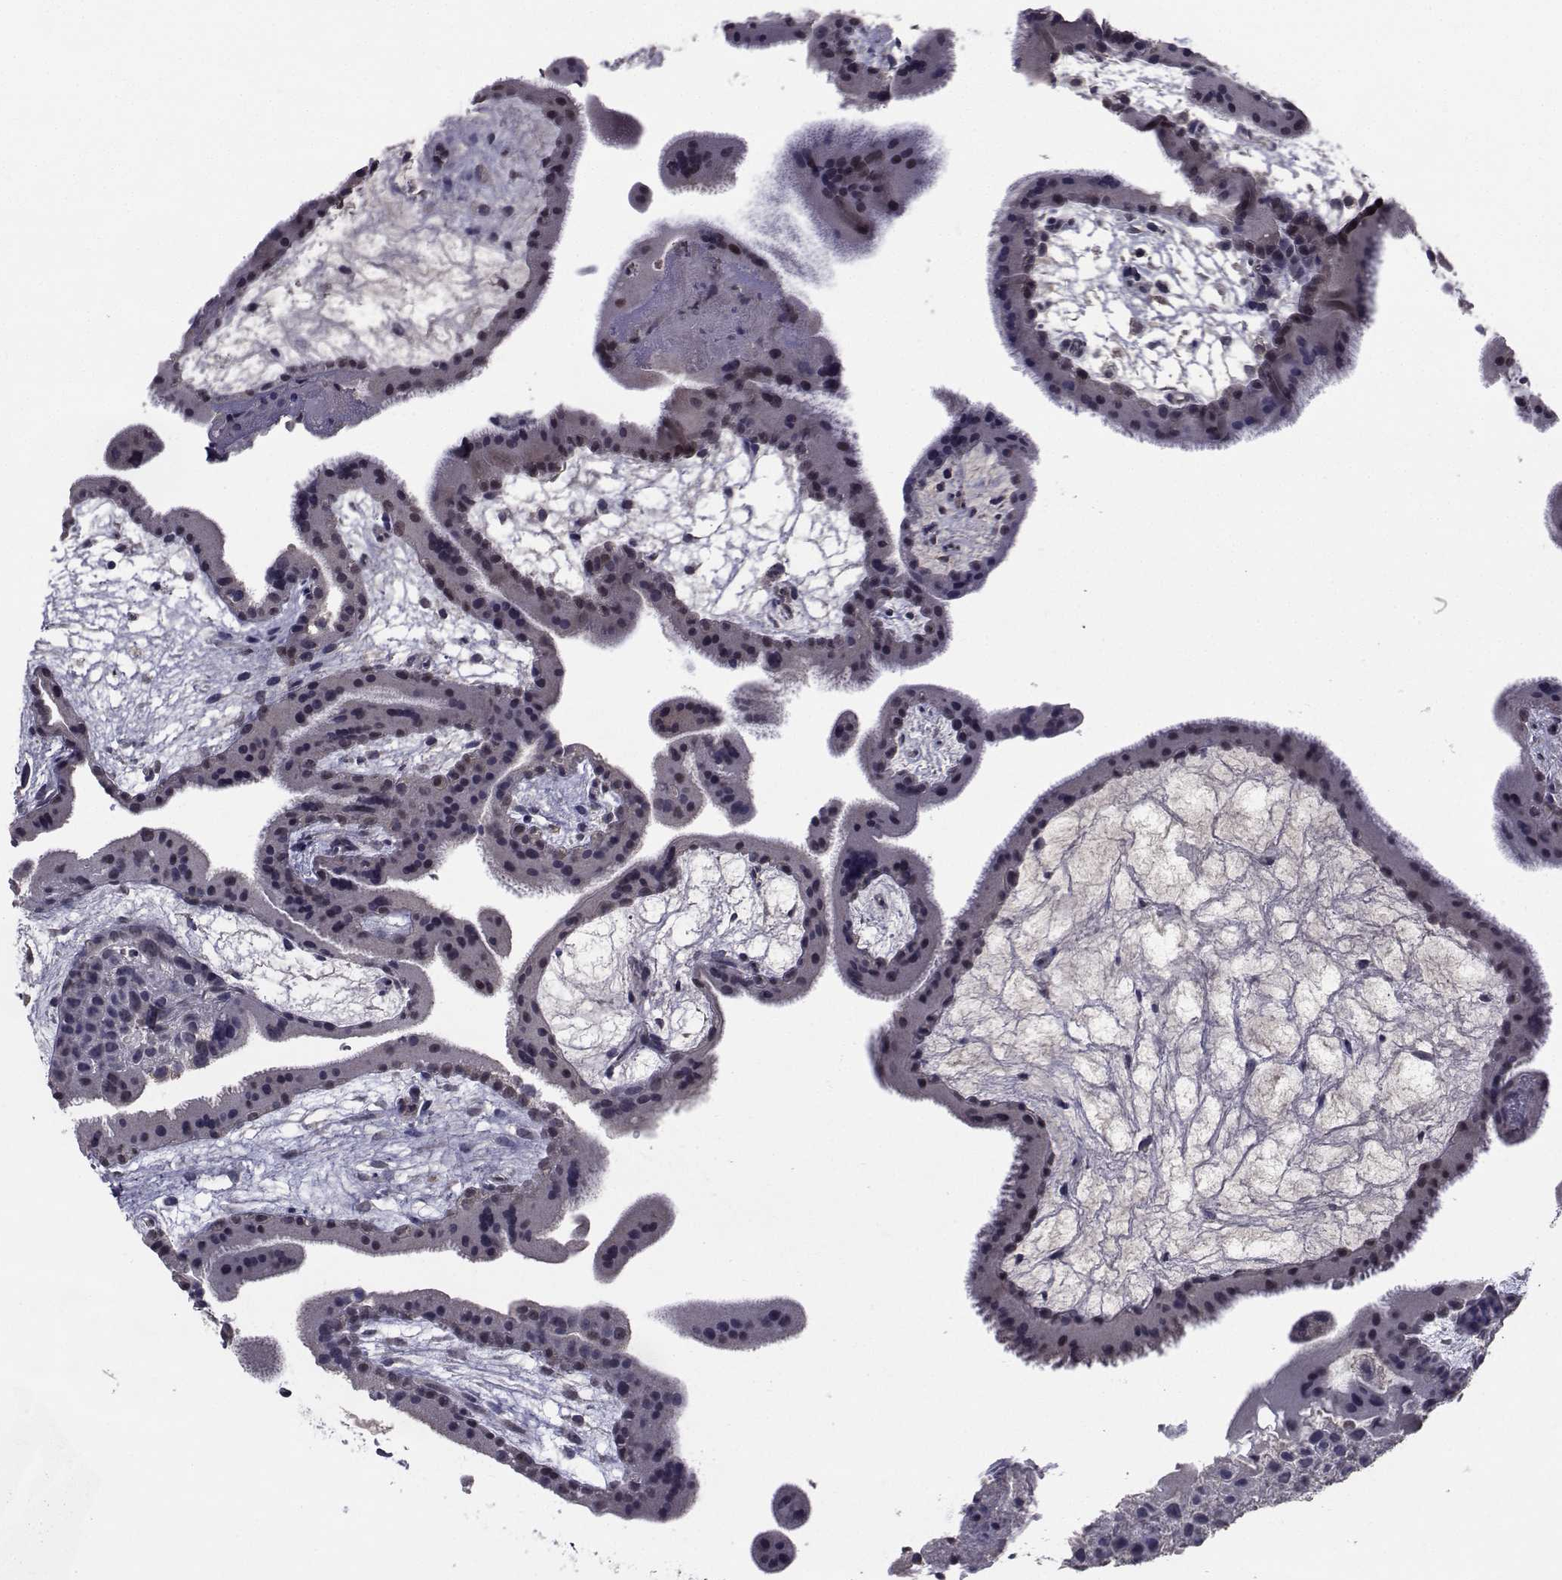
{"staining": {"intensity": "negative", "quantity": "none", "location": "none"}, "tissue": "placenta", "cell_type": "Decidual cells", "image_type": "normal", "snomed": [{"axis": "morphology", "description": "Normal tissue, NOS"}, {"axis": "topography", "description": "Placenta"}], "caption": "Immunohistochemical staining of benign placenta shows no significant staining in decidual cells.", "gene": "CYP2S1", "patient": {"sex": "female", "age": 19}}